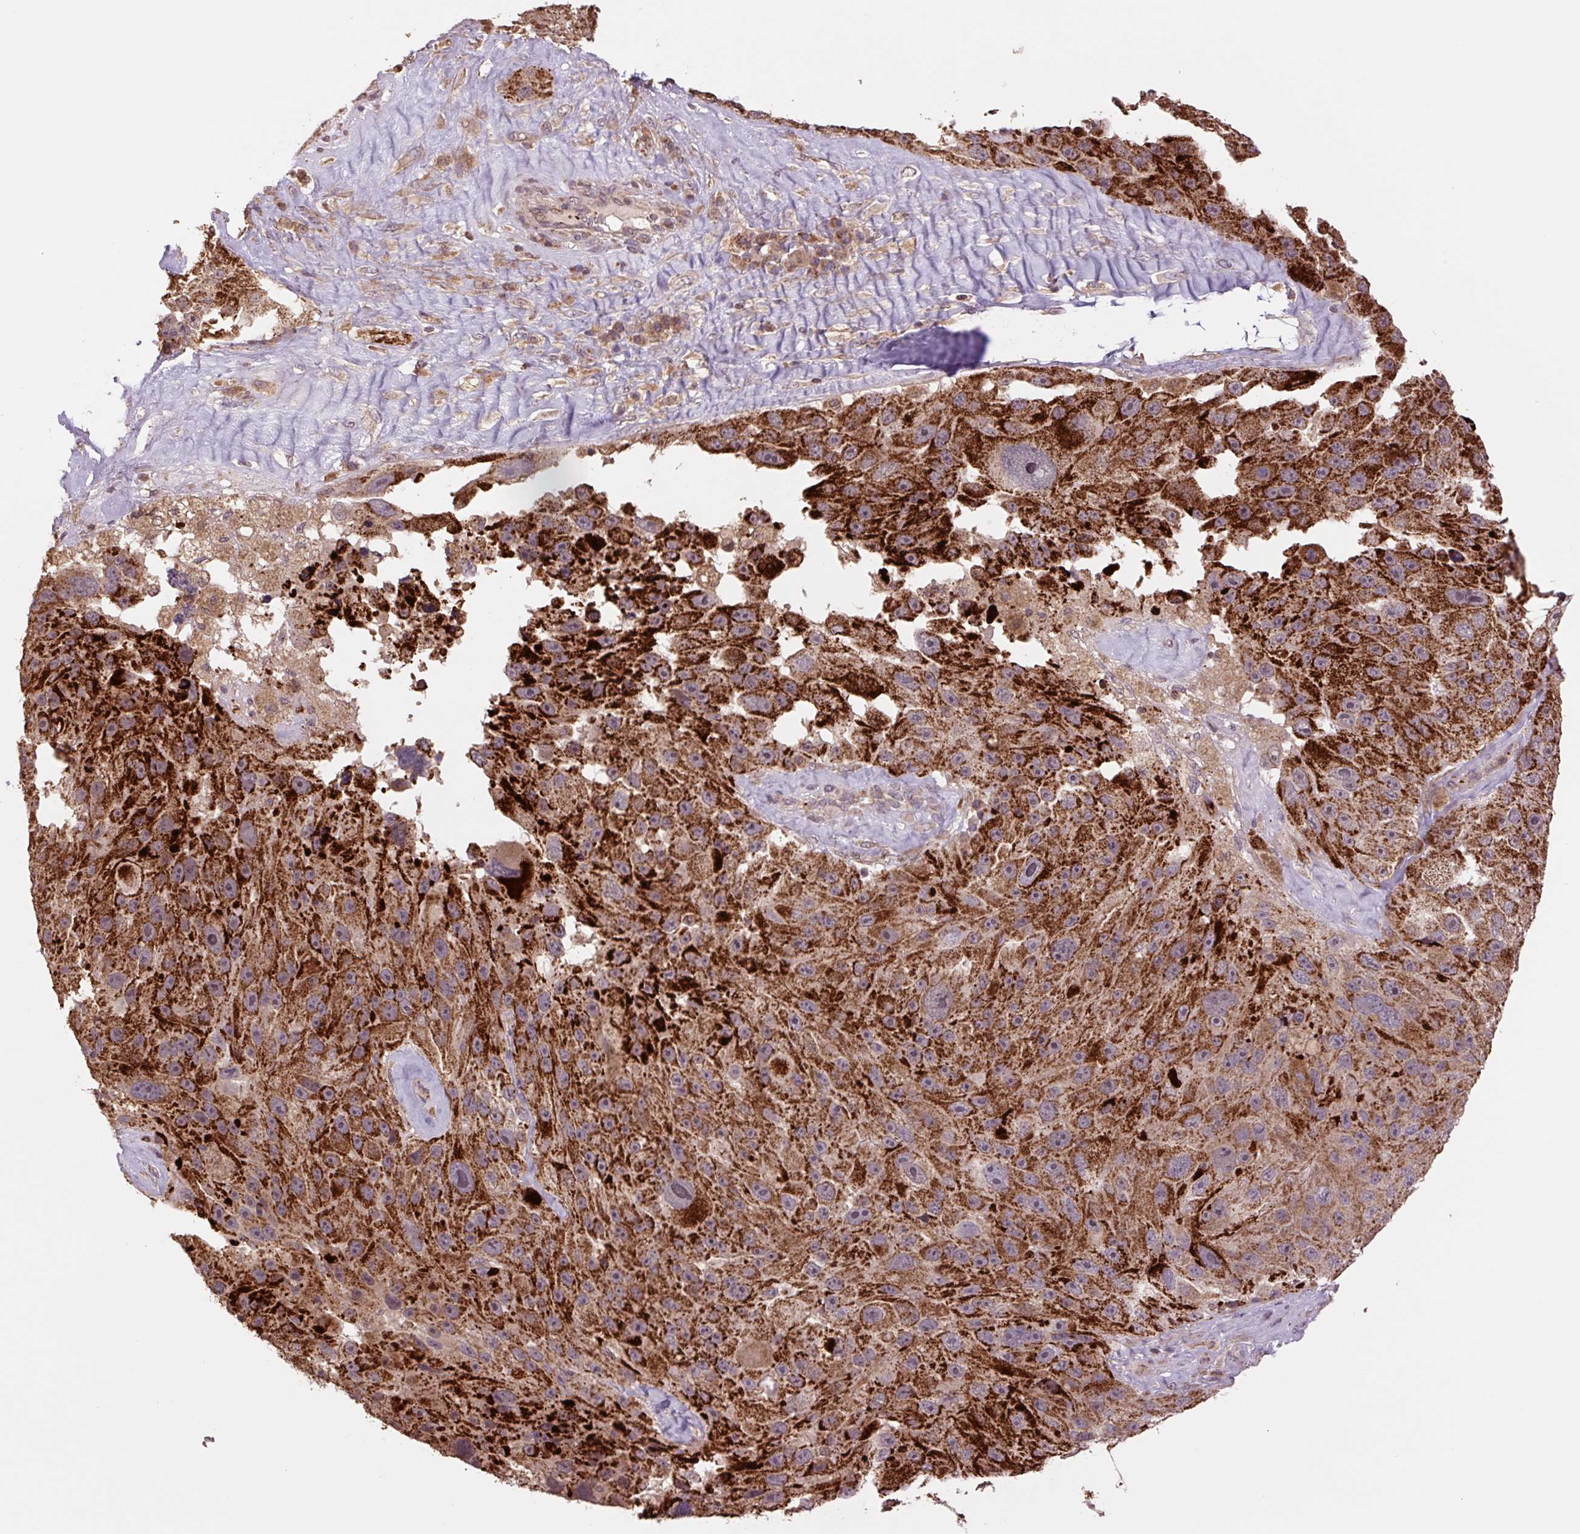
{"staining": {"intensity": "strong", "quantity": ">75%", "location": "cytoplasmic/membranous"}, "tissue": "melanoma", "cell_type": "Tumor cells", "image_type": "cancer", "snomed": [{"axis": "morphology", "description": "Malignant melanoma, Metastatic site"}, {"axis": "topography", "description": "Lymph node"}], "caption": "Protein staining of melanoma tissue demonstrates strong cytoplasmic/membranous positivity in approximately >75% of tumor cells.", "gene": "TMEM160", "patient": {"sex": "male", "age": 62}}